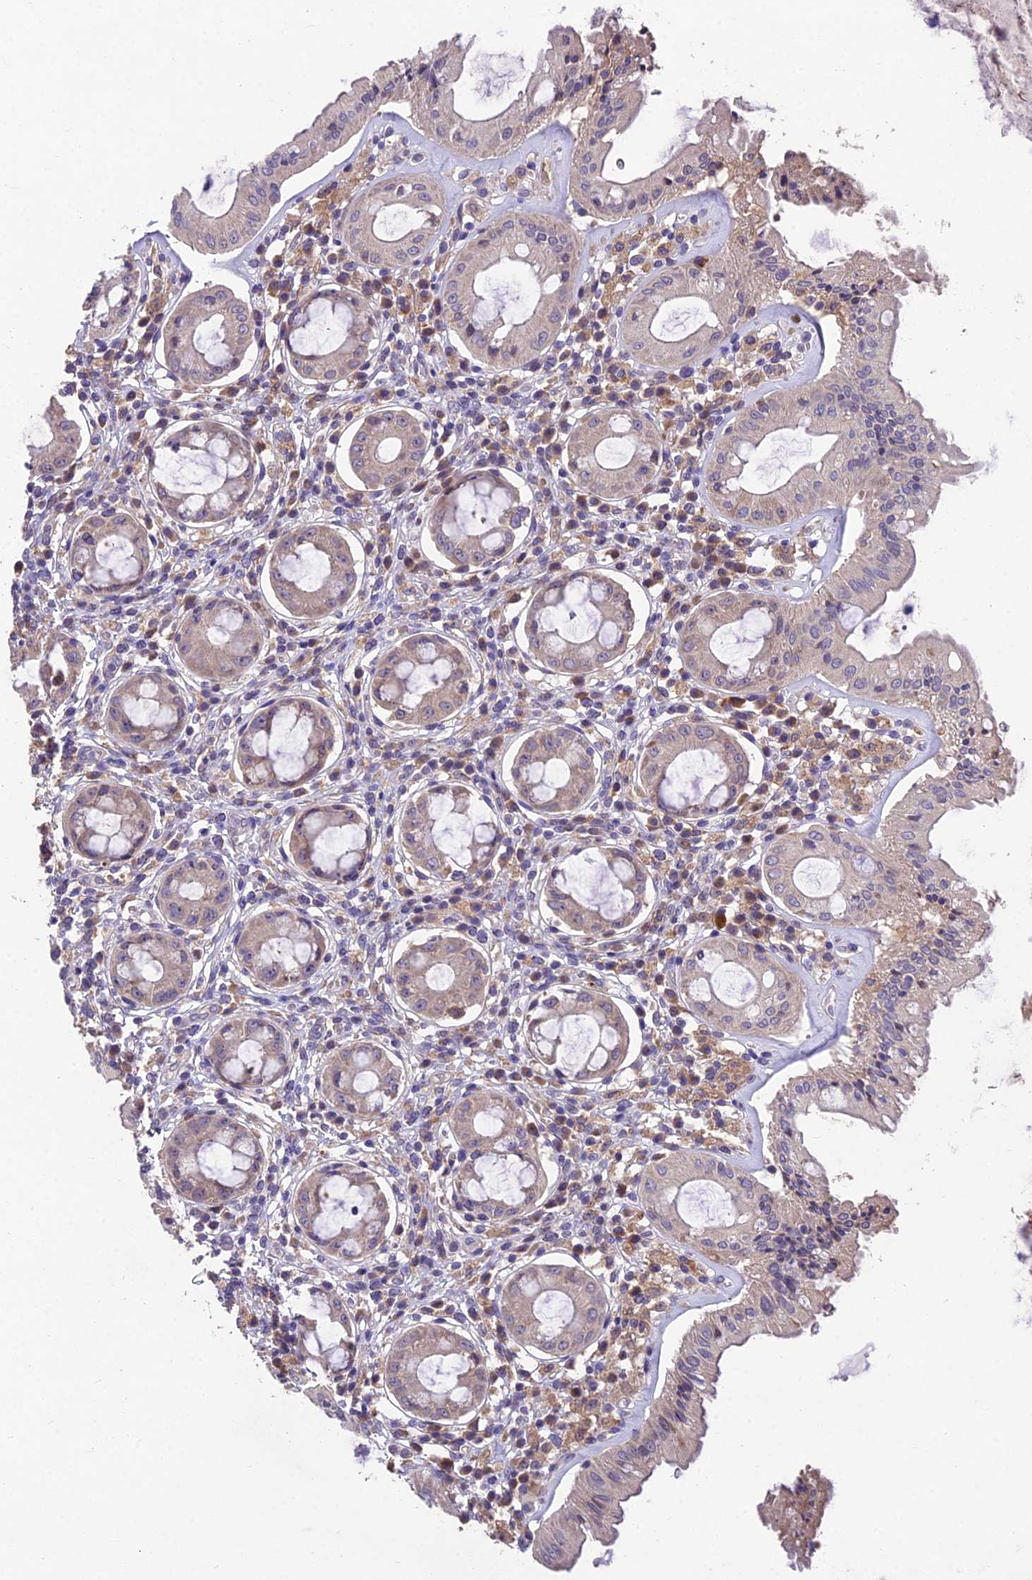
{"staining": {"intensity": "weak", "quantity": "25%-75%", "location": "cytoplasmic/membranous"}, "tissue": "rectum", "cell_type": "Glandular cells", "image_type": "normal", "snomed": [{"axis": "morphology", "description": "Normal tissue, NOS"}, {"axis": "topography", "description": "Rectum"}], "caption": "Human rectum stained with a protein marker shows weak staining in glandular cells.", "gene": "ZNF333", "patient": {"sex": "female", "age": 57}}